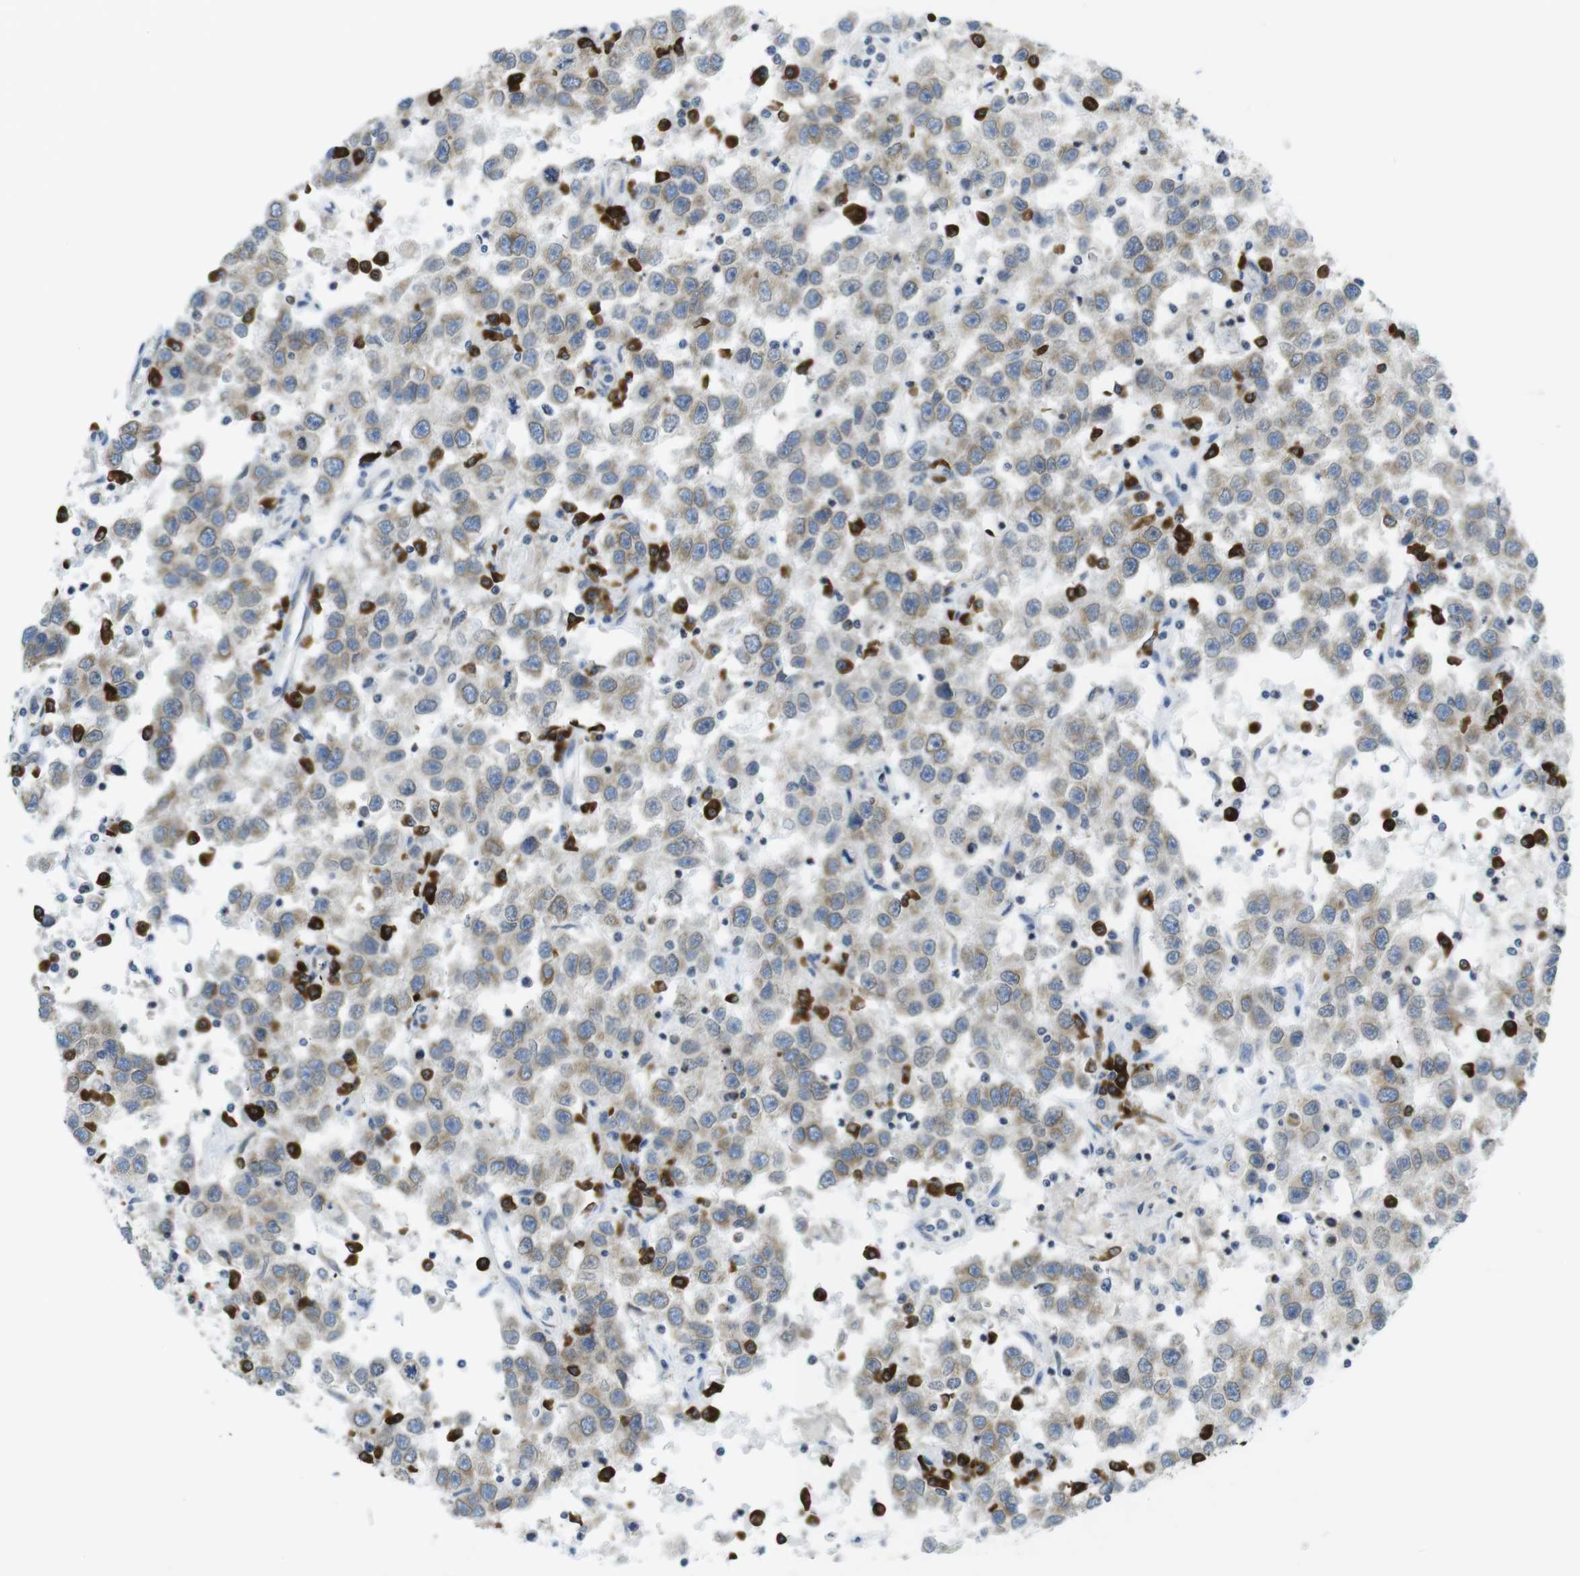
{"staining": {"intensity": "weak", "quantity": ">75%", "location": "cytoplasmic/membranous"}, "tissue": "testis cancer", "cell_type": "Tumor cells", "image_type": "cancer", "snomed": [{"axis": "morphology", "description": "Seminoma, NOS"}, {"axis": "topography", "description": "Testis"}], "caption": "IHC of testis seminoma displays low levels of weak cytoplasmic/membranous positivity in about >75% of tumor cells.", "gene": "CLPTM1L", "patient": {"sex": "male", "age": 41}}